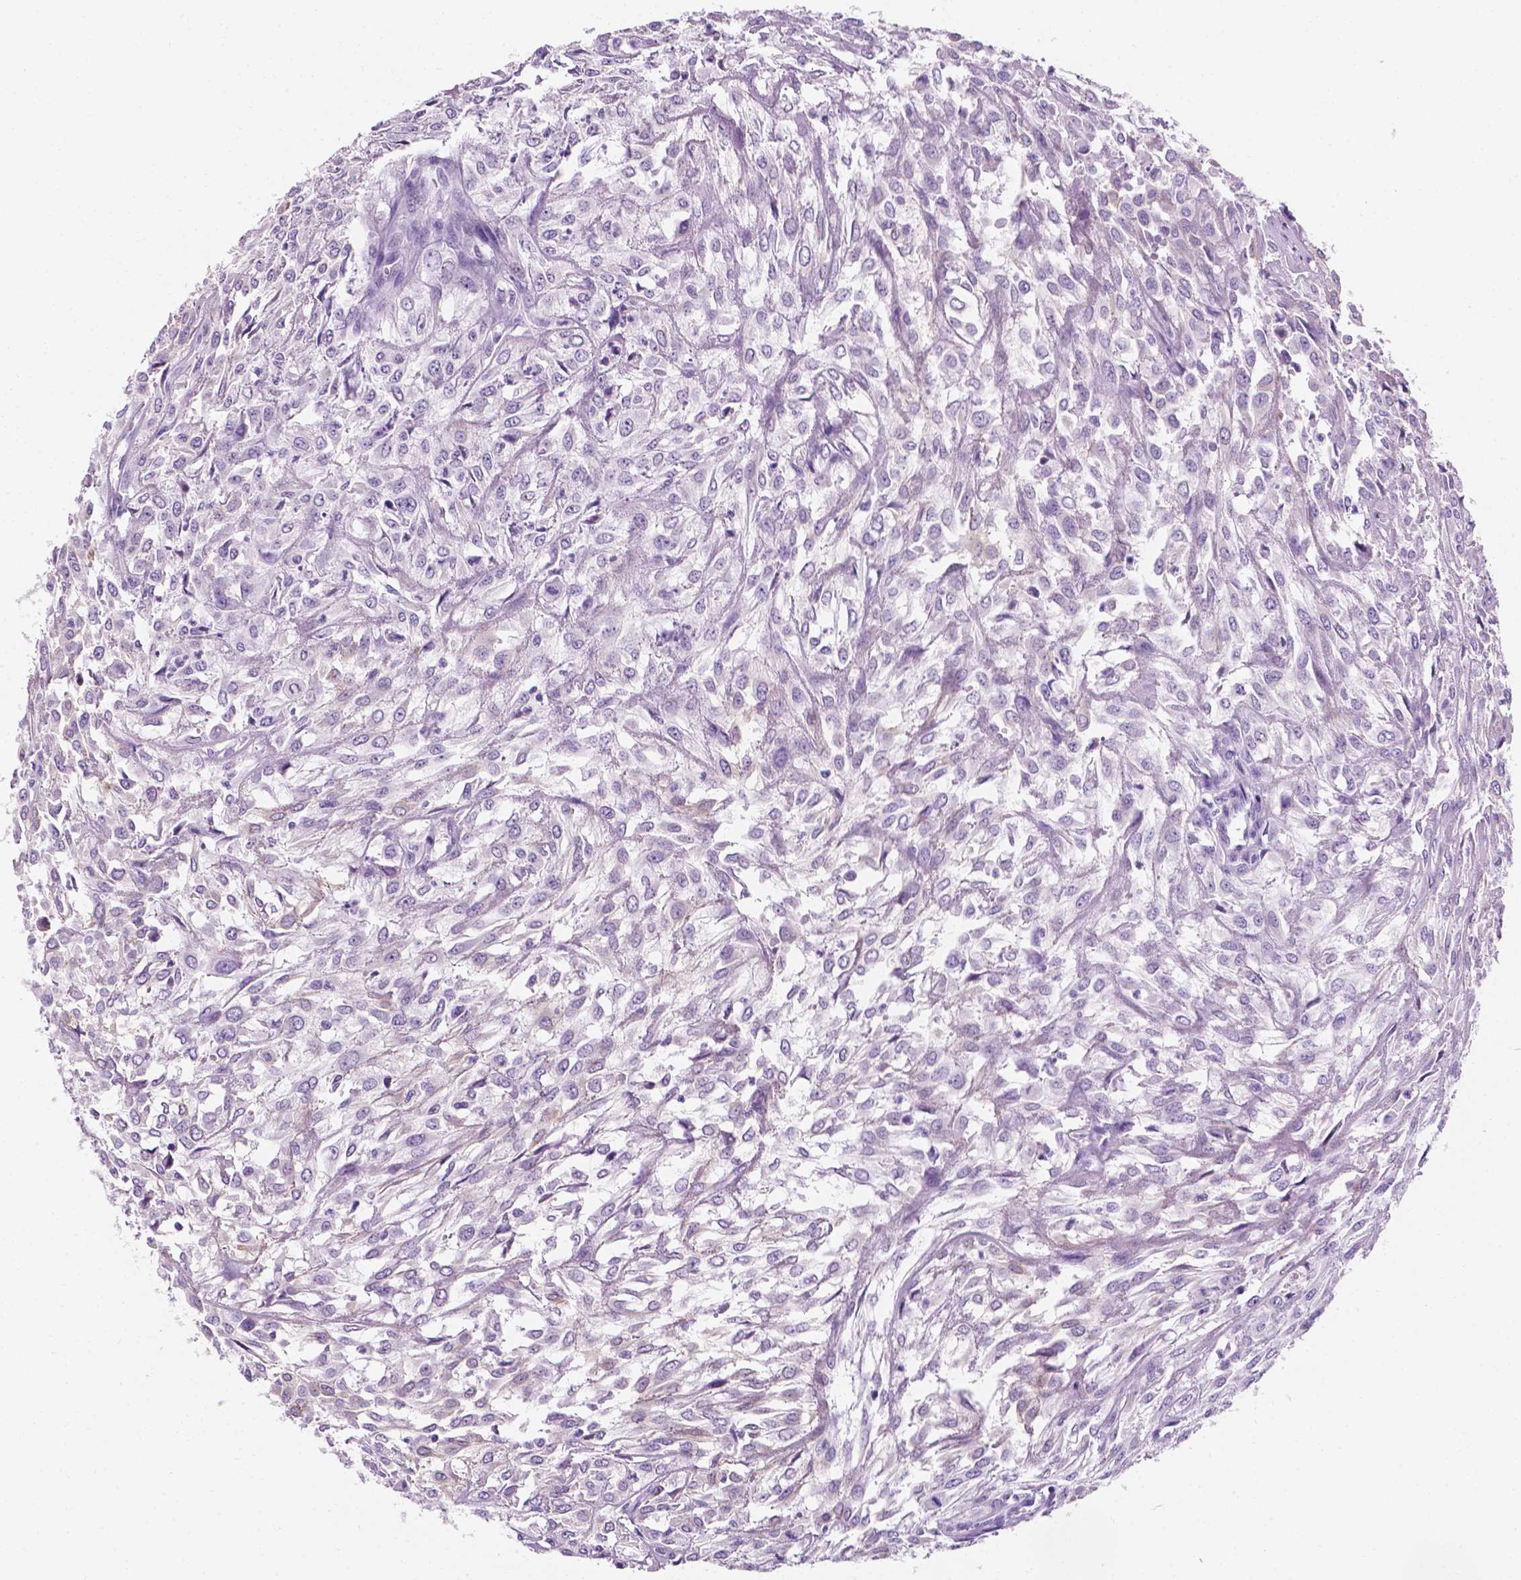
{"staining": {"intensity": "negative", "quantity": "none", "location": "none"}, "tissue": "urothelial cancer", "cell_type": "Tumor cells", "image_type": "cancer", "snomed": [{"axis": "morphology", "description": "Urothelial carcinoma, High grade"}, {"axis": "topography", "description": "Urinary bladder"}], "caption": "Protein analysis of urothelial carcinoma (high-grade) exhibits no significant expression in tumor cells. Nuclei are stained in blue.", "gene": "PPL", "patient": {"sex": "male", "age": 67}}